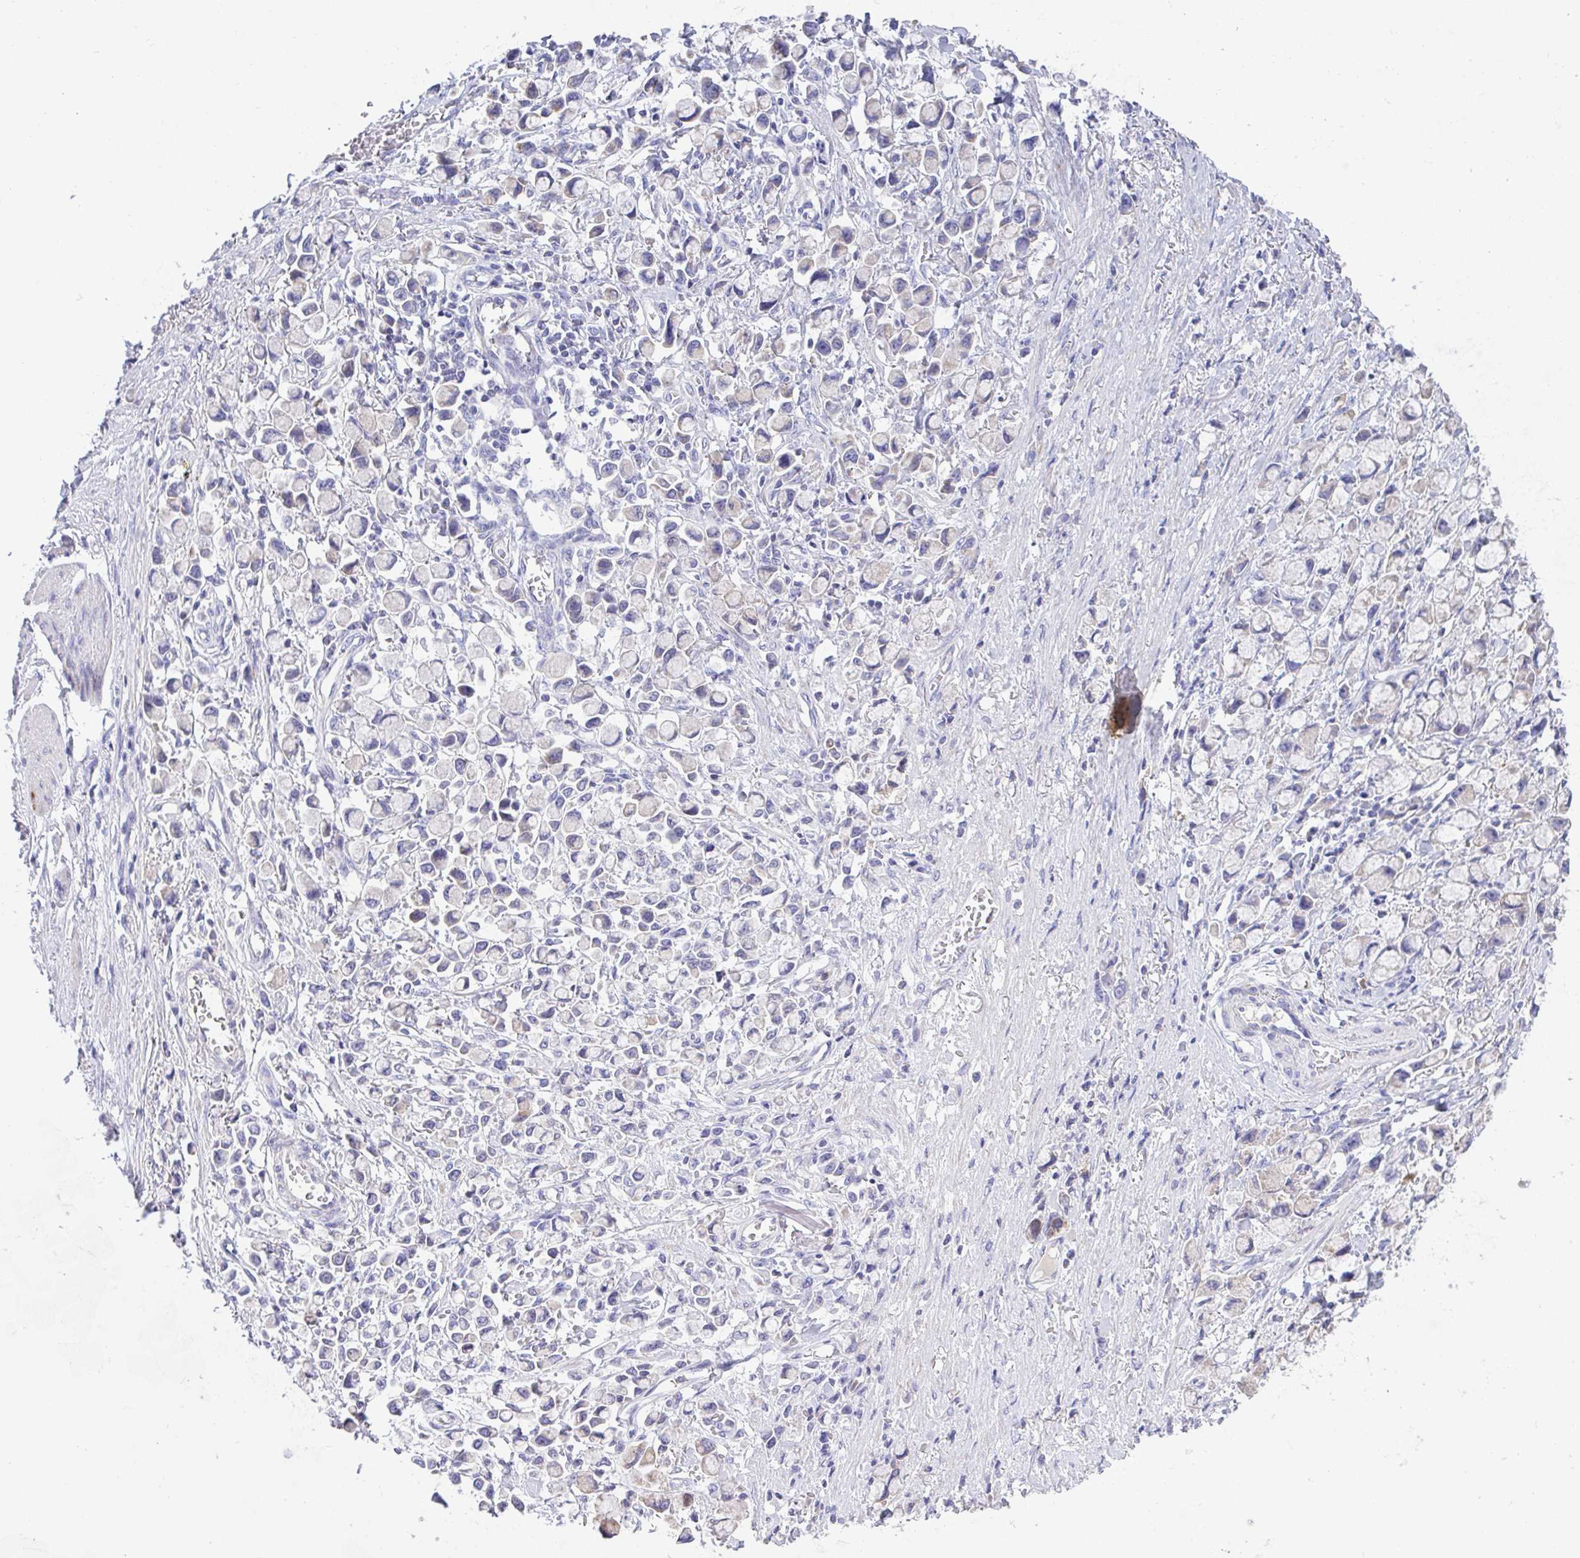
{"staining": {"intensity": "negative", "quantity": "none", "location": "none"}, "tissue": "stomach cancer", "cell_type": "Tumor cells", "image_type": "cancer", "snomed": [{"axis": "morphology", "description": "Adenocarcinoma, NOS"}, {"axis": "topography", "description": "Stomach"}], "caption": "Tumor cells show no significant protein staining in stomach adenocarcinoma. (DAB immunohistochemistry visualized using brightfield microscopy, high magnification).", "gene": "COA5", "patient": {"sex": "female", "age": 81}}